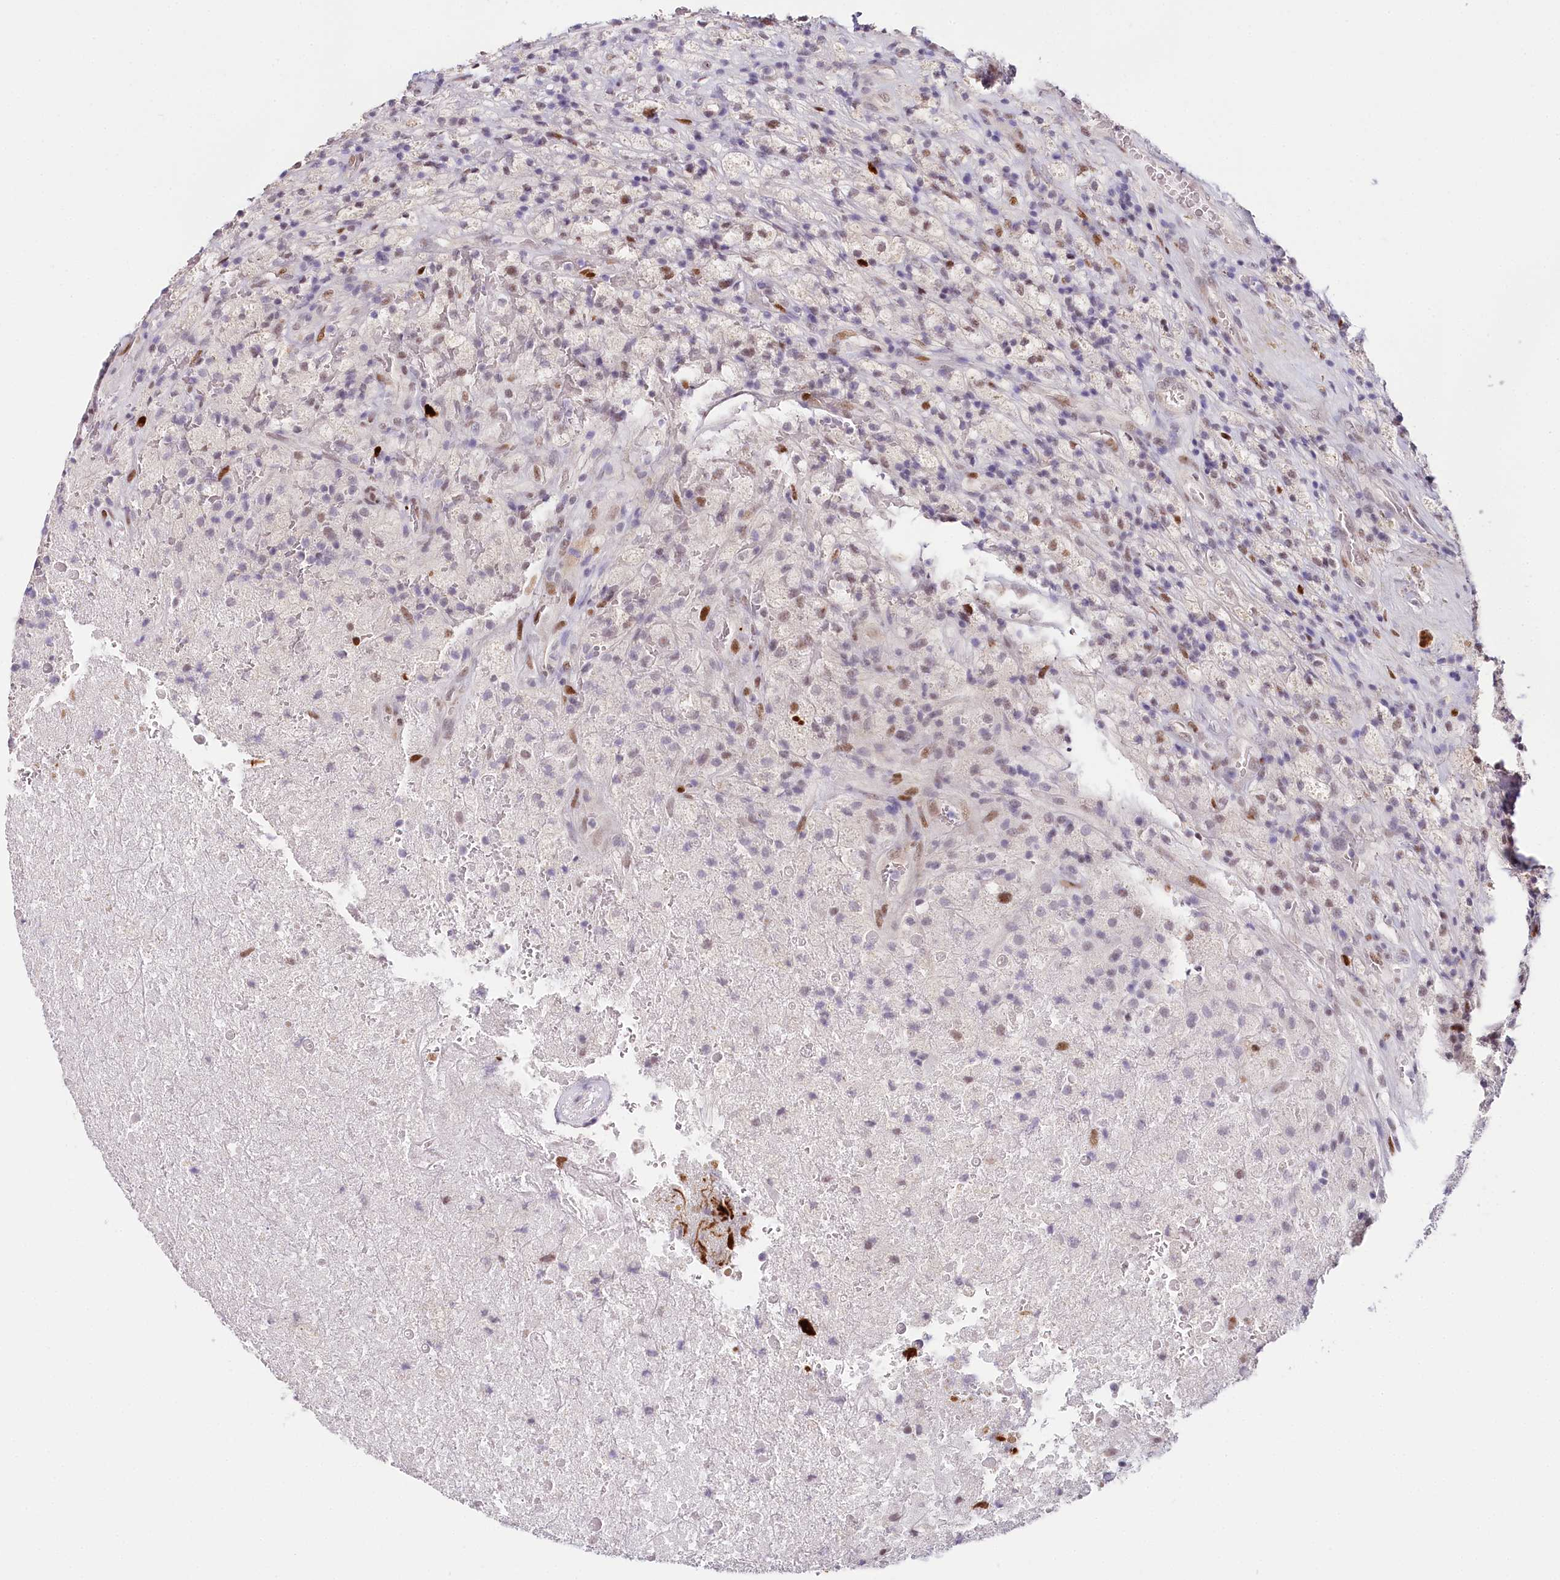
{"staining": {"intensity": "moderate", "quantity": "<25%", "location": "nuclear"}, "tissue": "glioma", "cell_type": "Tumor cells", "image_type": "cancer", "snomed": [{"axis": "morphology", "description": "Glioma, malignant, High grade"}, {"axis": "topography", "description": "Brain"}], "caption": "Immunohistochemical staining of human glioma demonstrates low levels of moderate nuclear protein staining in approximately <25% of tumor cells.", "gene": "TP53", "patient": {"sex": "male", "age": 69}}